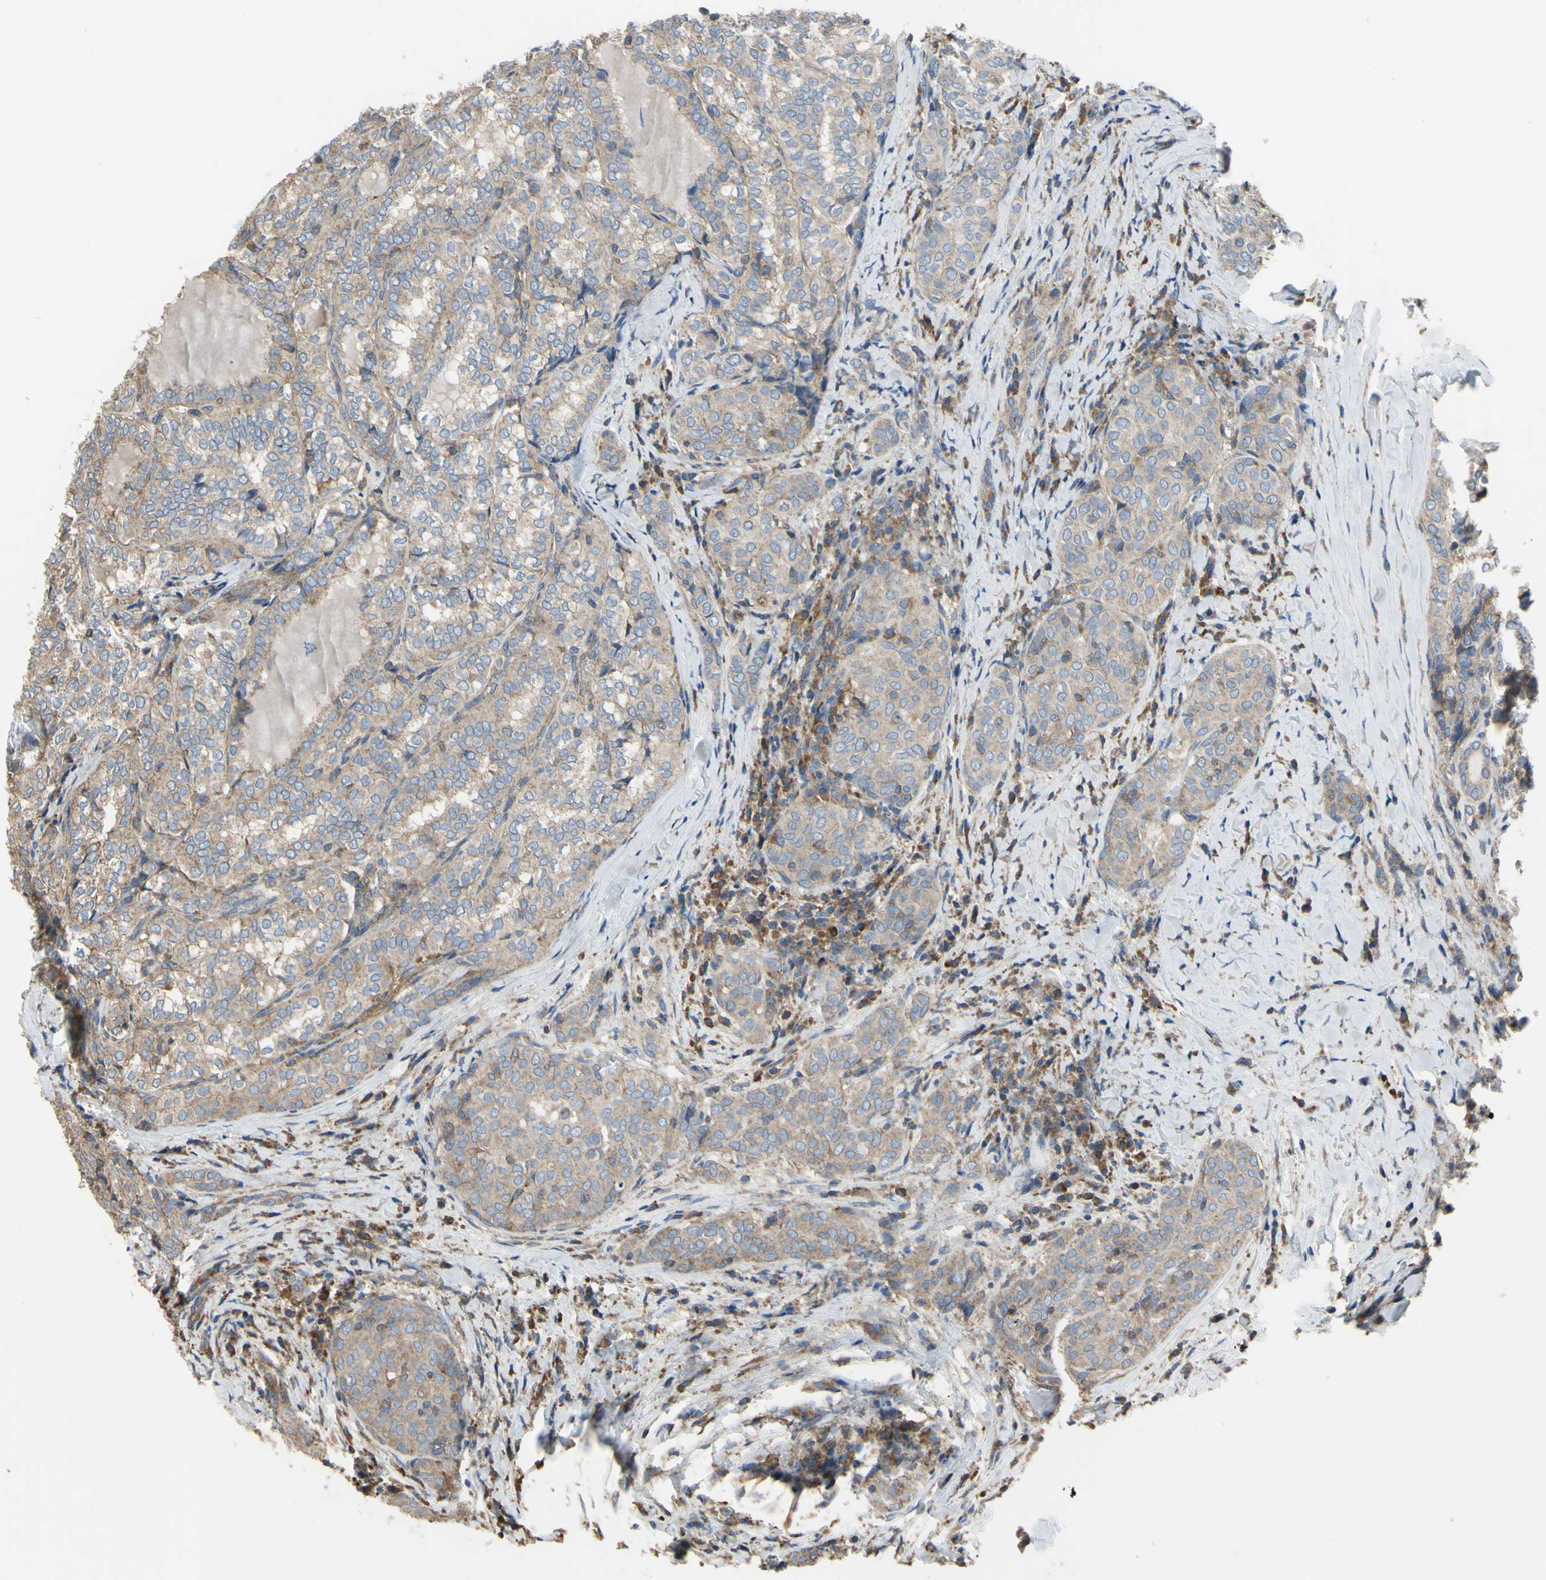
{"staining": {"intensity": "weak", "quantity": ">75%", "location": "cytoplasmic/membranous"}, "tissue": "thyroid cancer", "cell_type": "Tumor cells", "image_type": "cancer", "snomed": [{"axis": "morphology", "description": "Normal tissue, NOS"}, {"axis": "morphology", "description": "Papillary adenocarcinoma, NOS"}, {"axis": "topography", "description": "Thyroid gland"}], "caption": "Thyroid papillary adenocarcinoma stained with a protein marker displays weak staining in tumor cells.", "gene": "BECN1", "patient": {"sex": "female", "age": 30}}